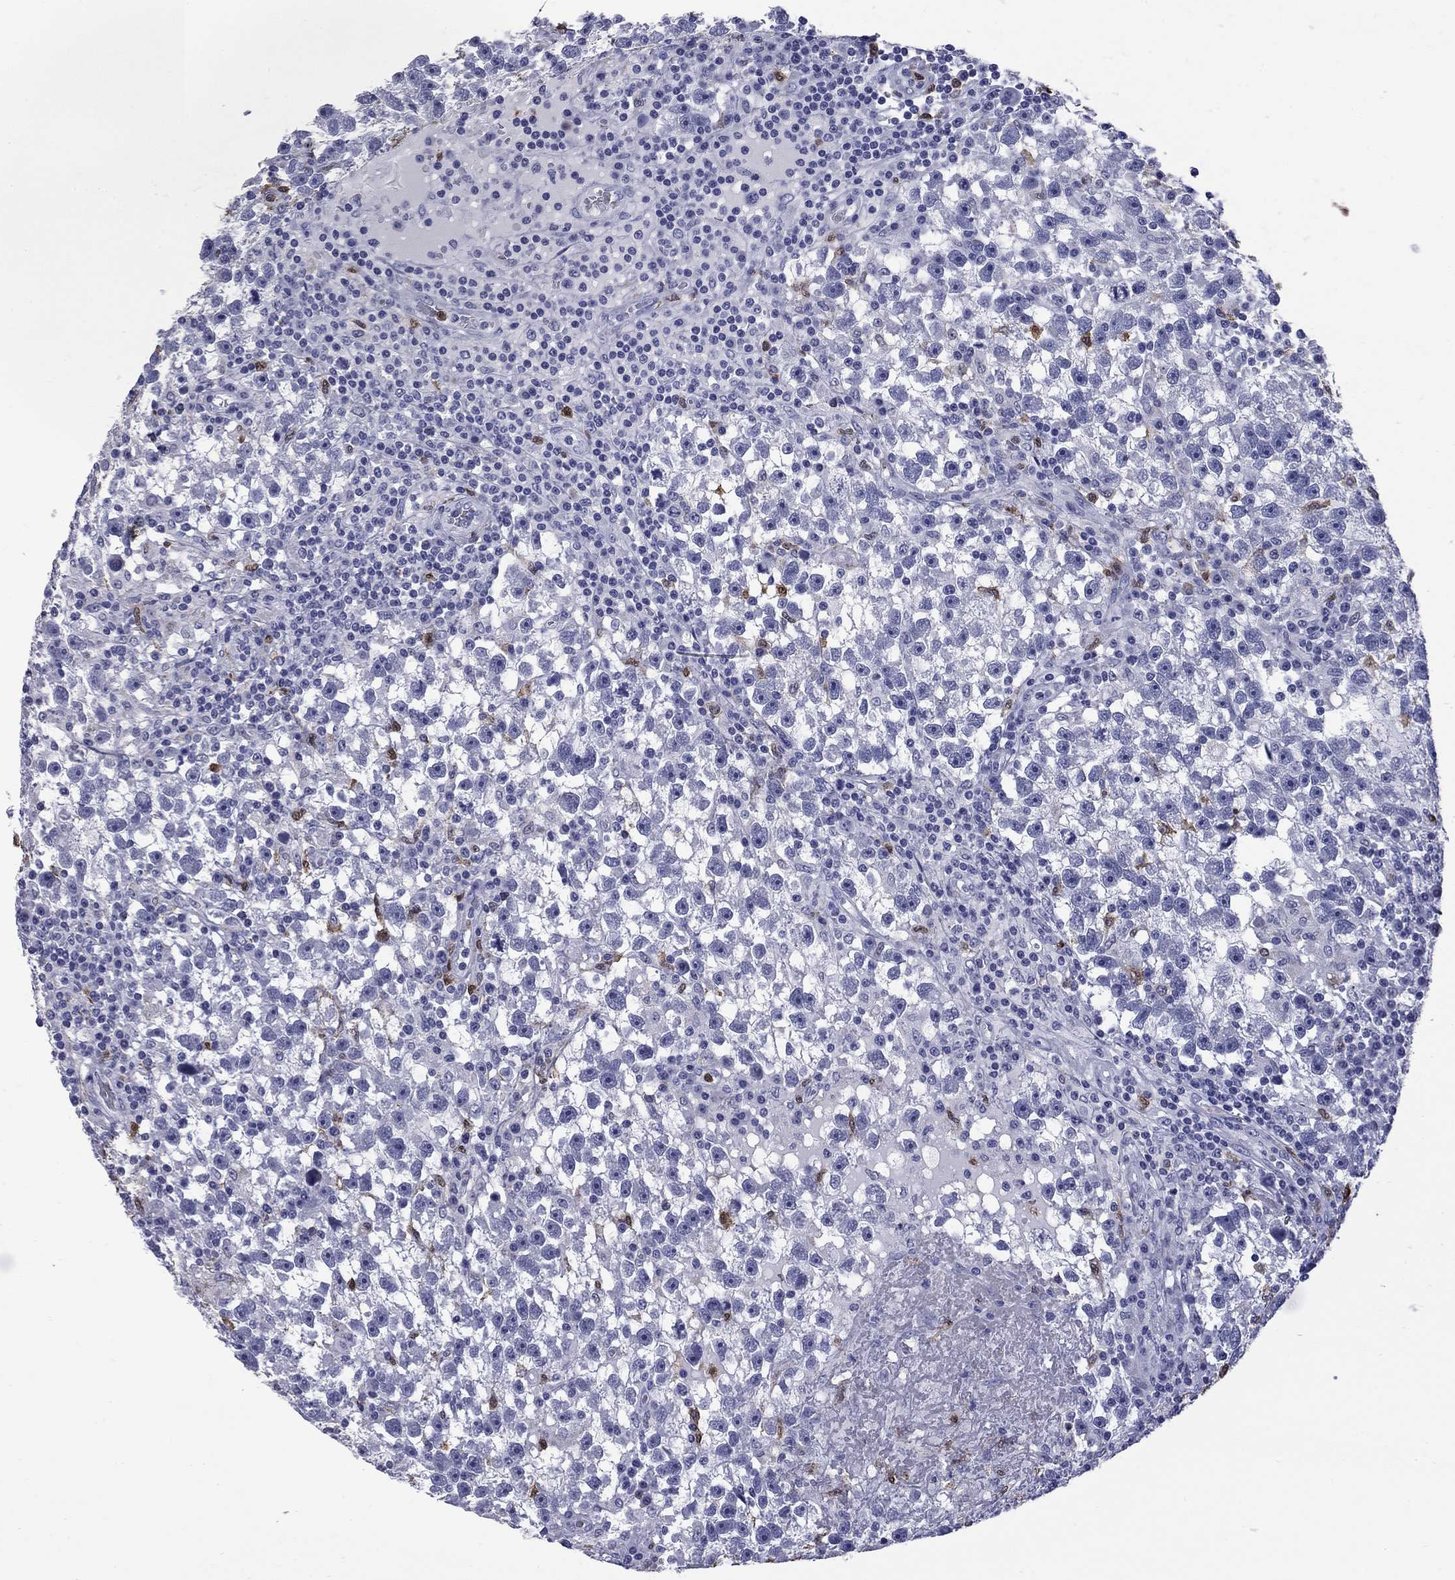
{"staining": {"intensity": "negative", "quantity": "none", "location": "none"}, "tissue": "testis cancer", "cell_type": "Tumor cells", "image_type": "cancer", "snomed": [{"axis": "morphology", "description": "Seminoma, NOS"}, {"axis": "topography", "description": "Testis"}], "caption": "A photomicrograph of human testis cancer (seminoma) is negative for staining in tumor cells. The staining is performed using DAB brown chromogen with nuclei counter-stained in using hematoxylin.", "gene": "TRIM29", "patient": {"sex": "male", "age": 47}}